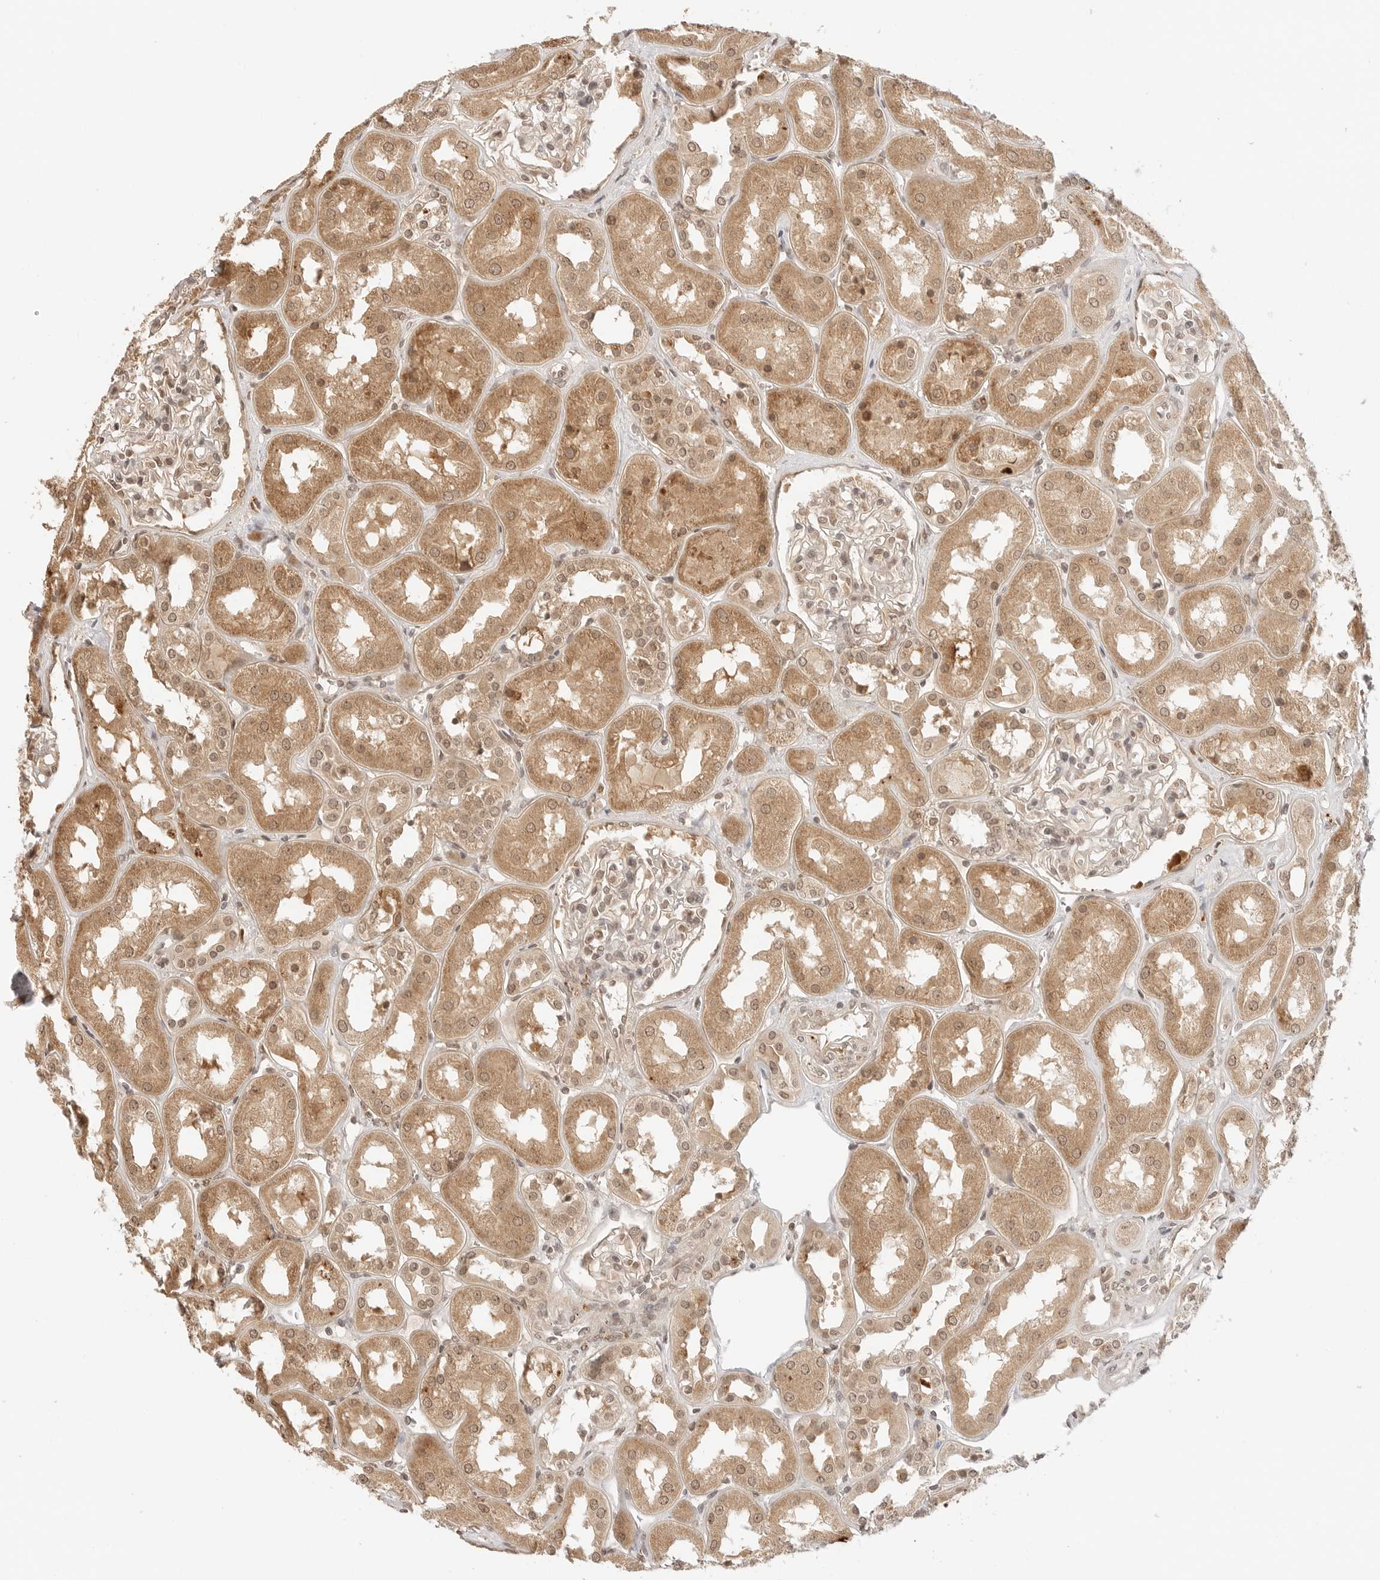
{"staining": {"intensity": "moderate", "quantity": "25%-75%", "location": "nuclear"}, "tissue": "kidney", "cell_type": "Cells in glomeruli", "image_type": "normal", "snomed": [{"axis": "morphology", "description": "Normal tissue, NOS"}, {"axis": "topography", "description": "Kidney"}], "caption": "About 25%-75% of cells in glomeruli in unremarkable human kidney exhibit moderate nuclear protein staining as visualized by brown immunohistochemical staining.", "gene": "GPR34", "patient": {"sex": "male", "age": 70}}